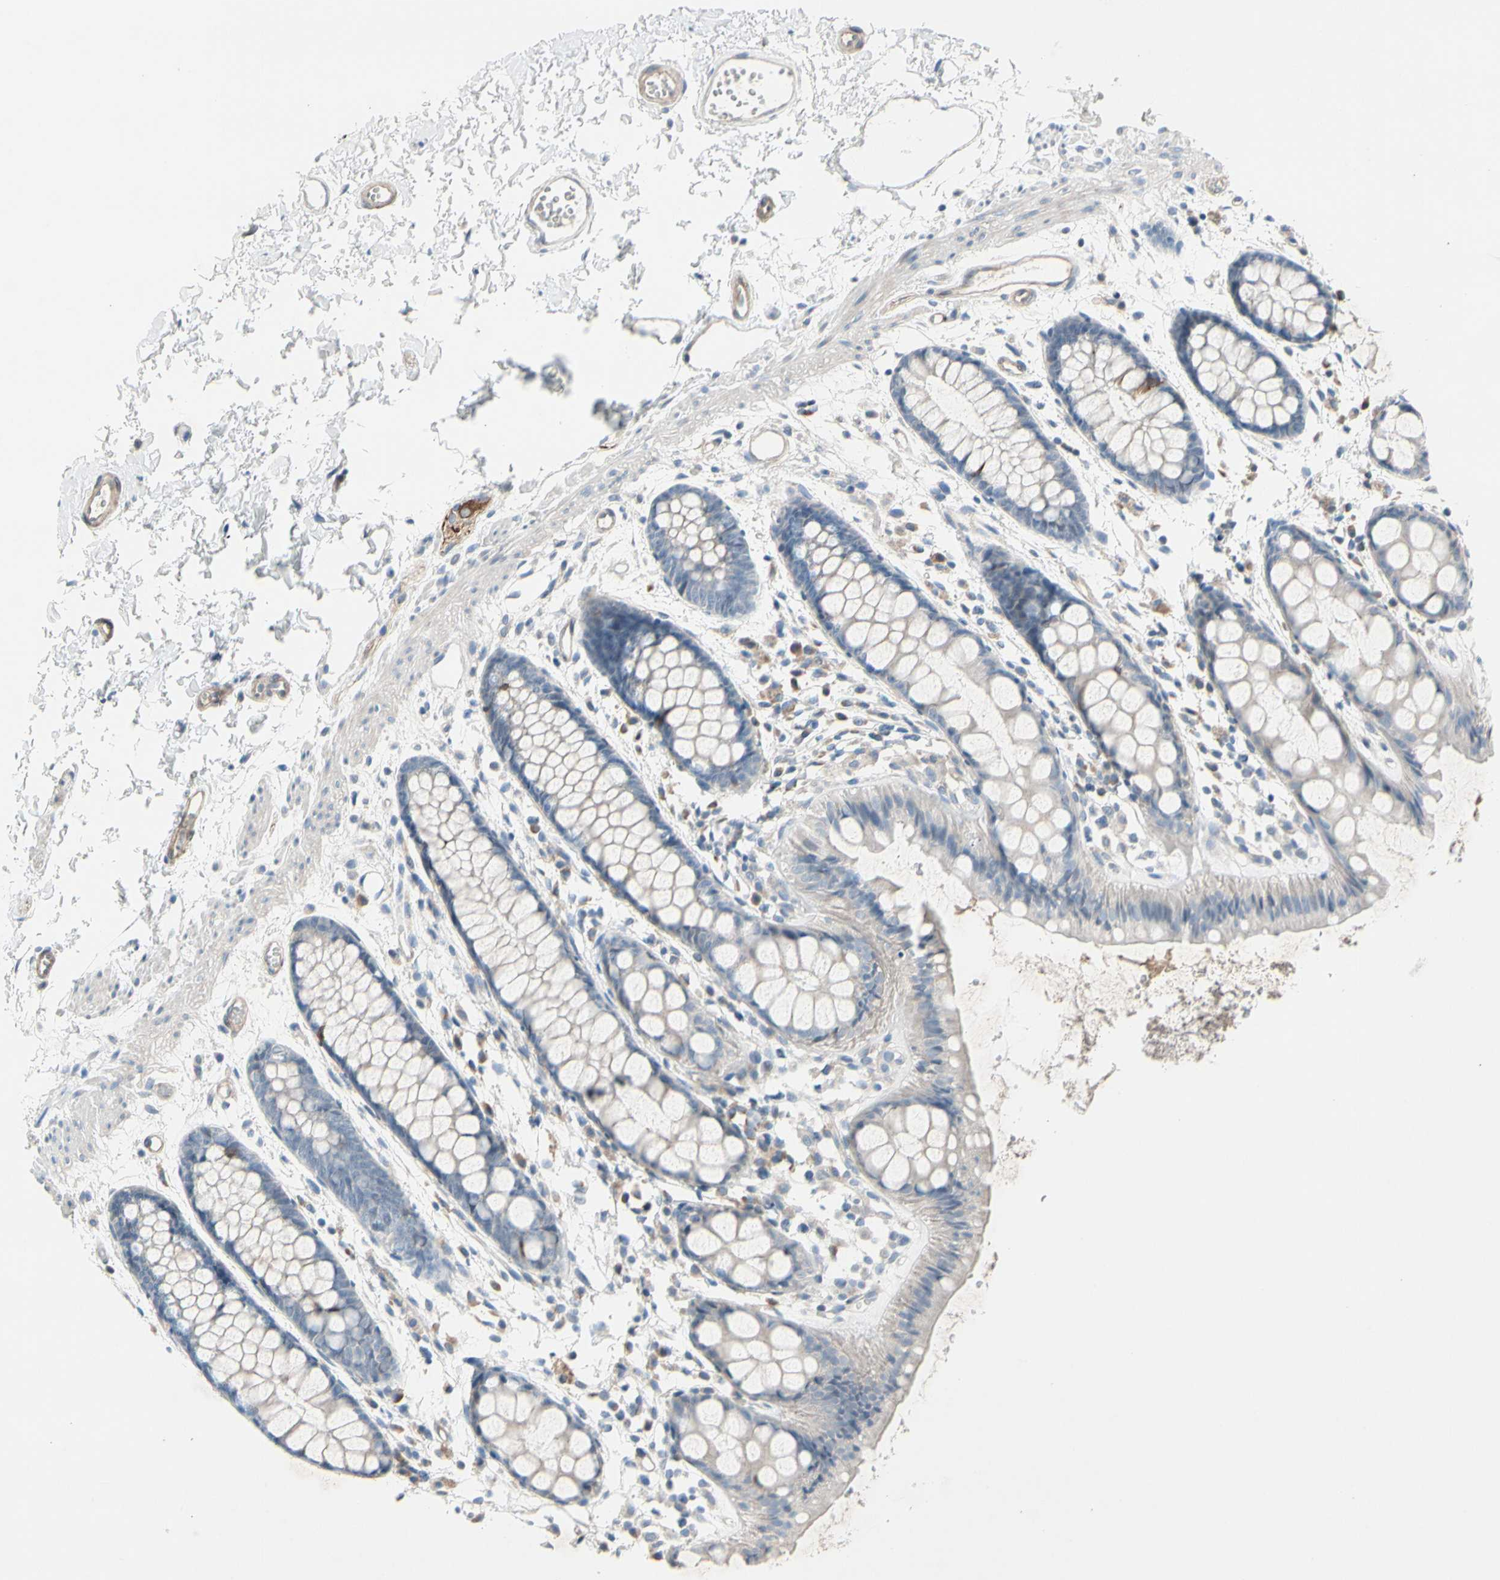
{"staining": {"intensity": "negative", "quantity": "none", "location": "none"}, "tissue": "rectum", "cell_type": "Glandular cells", "image_type": "normal", "snomed": [{"axis": "morphology", "description": "Normal tissue, NOS"}, {"axis": "topography", "description": "Rectum"}], "caption": "Immunohistochemical staining of unremarkable human rectum reveals no significant positivity in glandular cells.", "gene": "MAP2", "patient": {"sex": "female", "age": 66}}